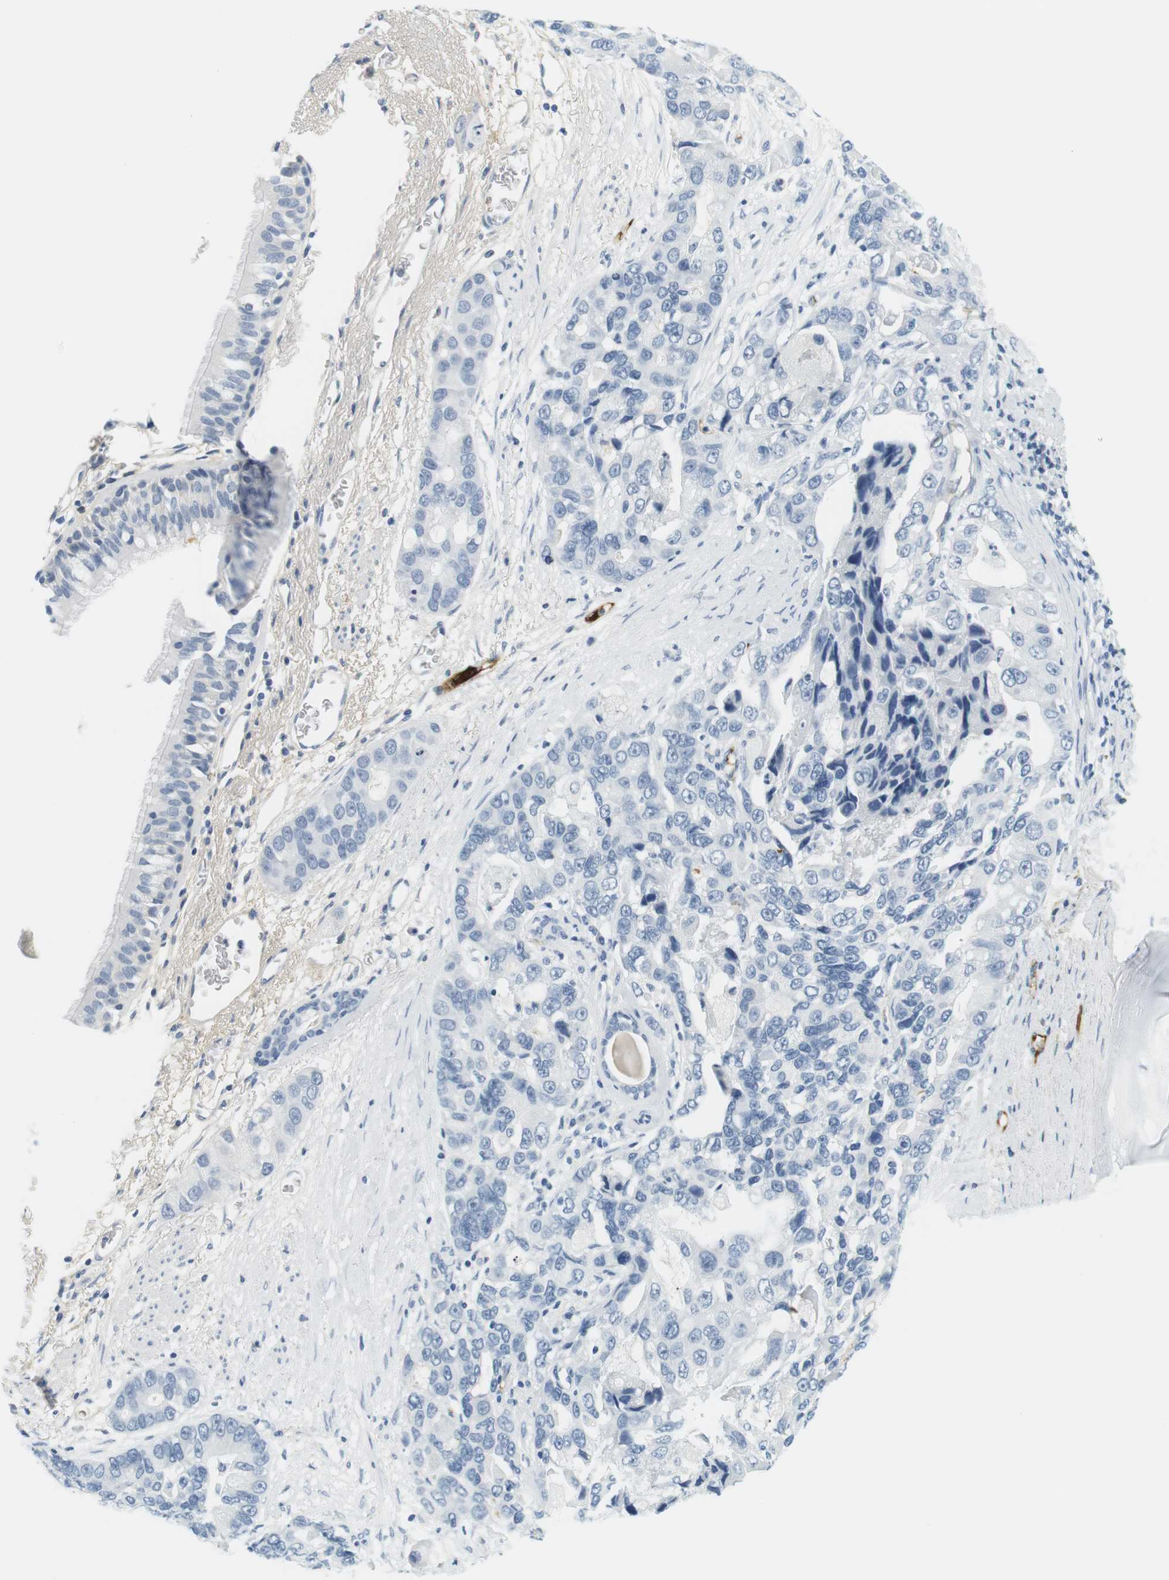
{"staining": {"intensity": "negative", "quantity": "none", "location": "none"}, "tissue": "bronchus", "cell_type": "Respiratory epithelial cells", "image_type": "normal", "snomed": [{"axis": "morphology", "description": "Normal tissue, NOS"}, {"axis": "morphology", "description": "Adenocarcinoma, NOS"}, {"axis": "morphology", "description": "Adenocarcinoma, metastatic, NOS"}, {"axis": "topography", "description": "Lymph node"}, {"axis": "topography", "description": "Bronchus"}, {"axis": "topography", "description": "Lung"}], "caption": "Immunohistochemistry (IHC) image of unremarkable bronchus: bronchus stained with DAB reveals no significant protein expression in respiratory epithelial cells.", "gene": "APOB", "patient": {"sex": "female", "age": 54}}